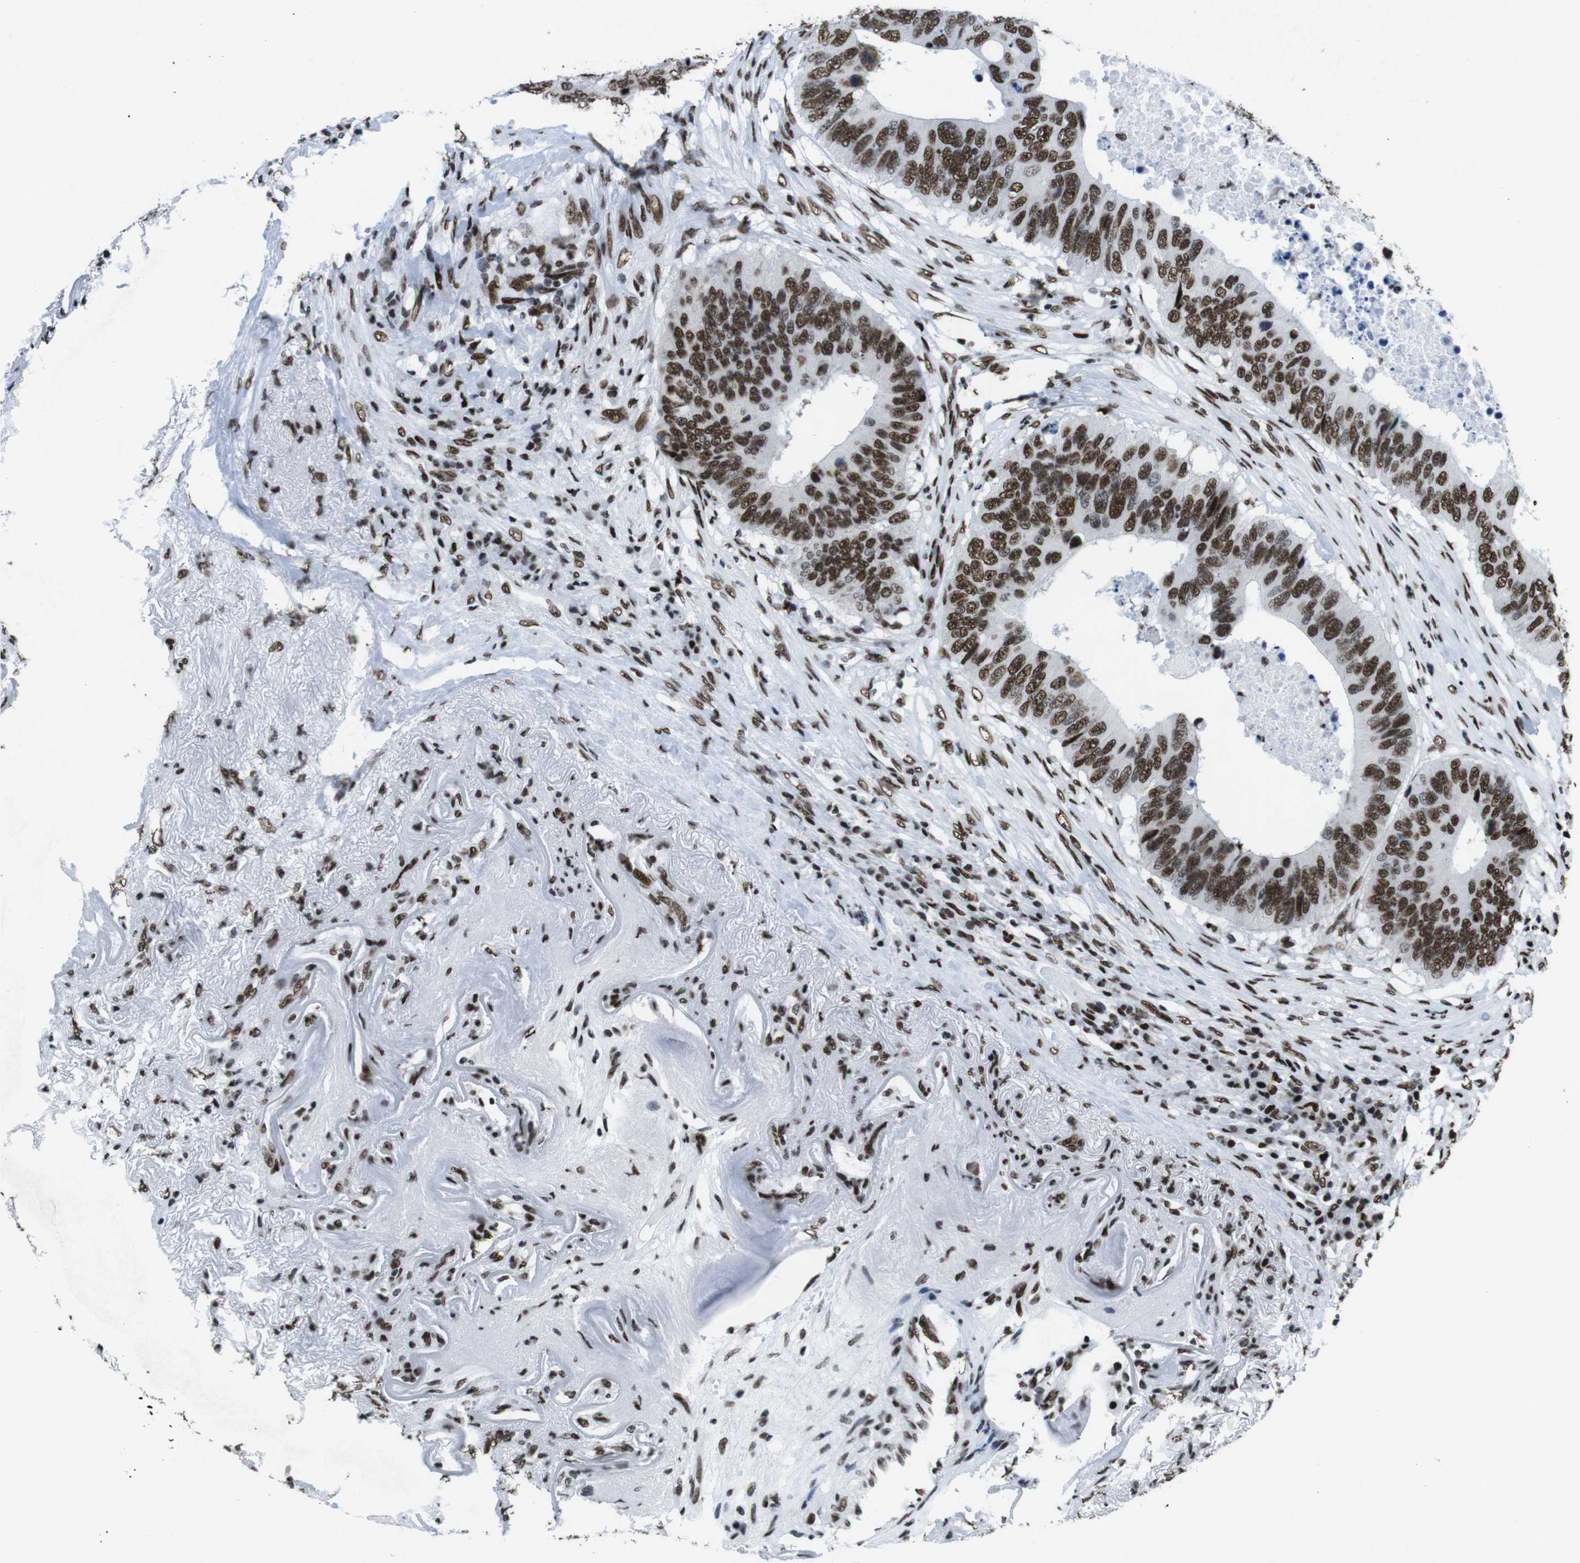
{"staining": {"intensity": "strong", "quantity": ">75%", "location": "nuclear"}, "tissue": "colorectal cancer", "cell_type": "Tumor cells", "image_type": "cancer", "snomed": [{"axis": "morphology", "description": "Adenocarcinoma, NOS"}, {"axis": "topography", "description": "Colon"}], "caption": "Protein analysis of colorectal cancer tissue shows strong nuclear expression in approximately >75% of tumor cells. (Brightfield microscopy of DAB IHC at high magnification).", "gene": "CITED2", "patient": {"sex": "male", "age": 71}}